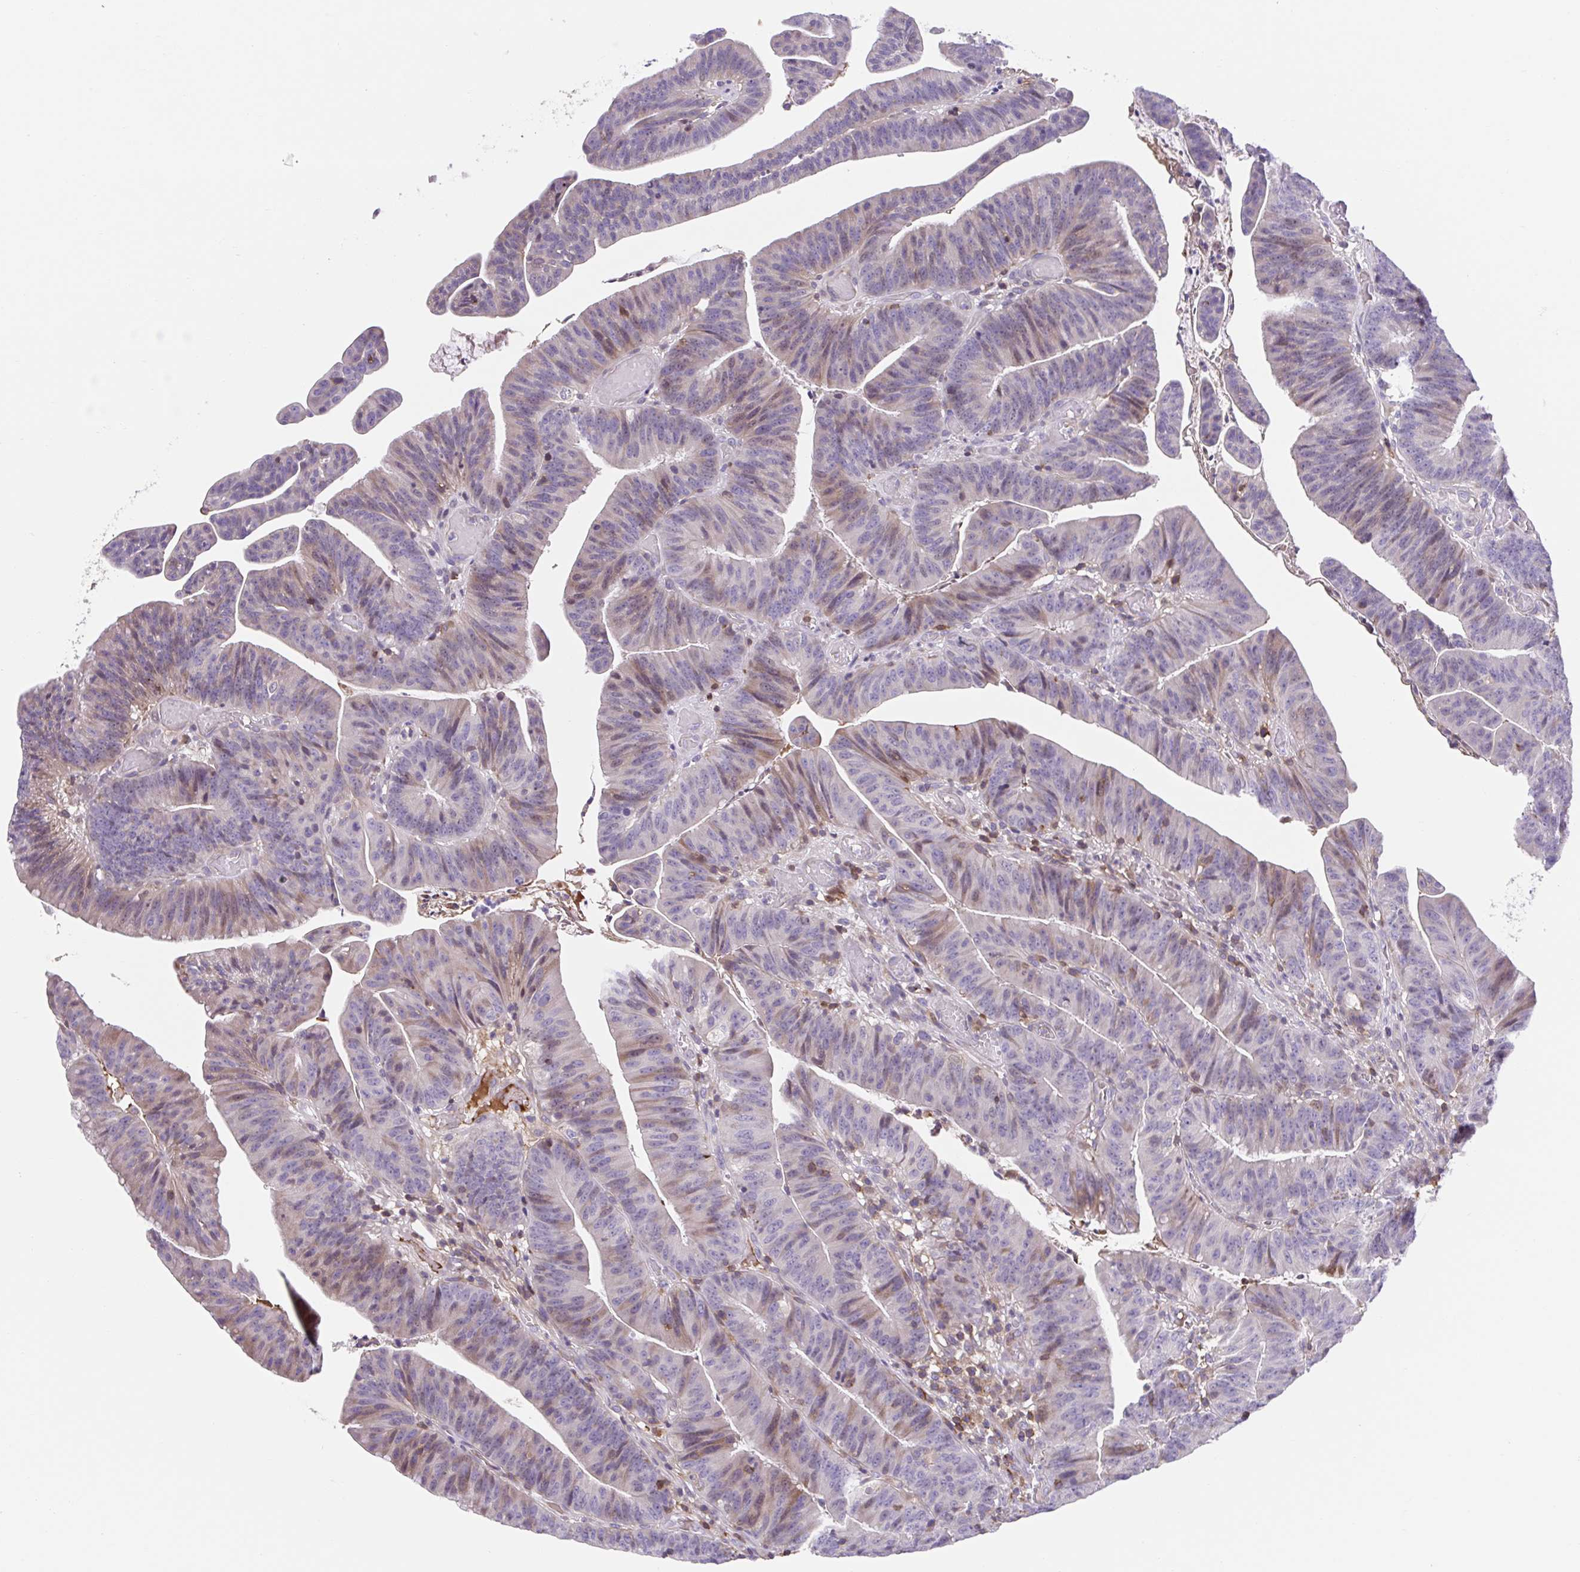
{"staining": {"intensity": "weak", "quantity": "<25%", "location": "cytoplasmic/membranous"}, "tissue": "colorectal cancer", "cell_type": "Tumor cells", "image_type": "cancer", "snomed": [{"axis": "morphology", "description": "Adenocarcinoma, NOS"}, {"axis": "topography", "description": "Colon"}], "caption": "This is a image of immunohistochemistry staining of colorectal cancer (adenocarcinoma), which shows no expression in tumor cells.", "gene": "TPRG1", "patient": {"sex": "female", "age": 78}}